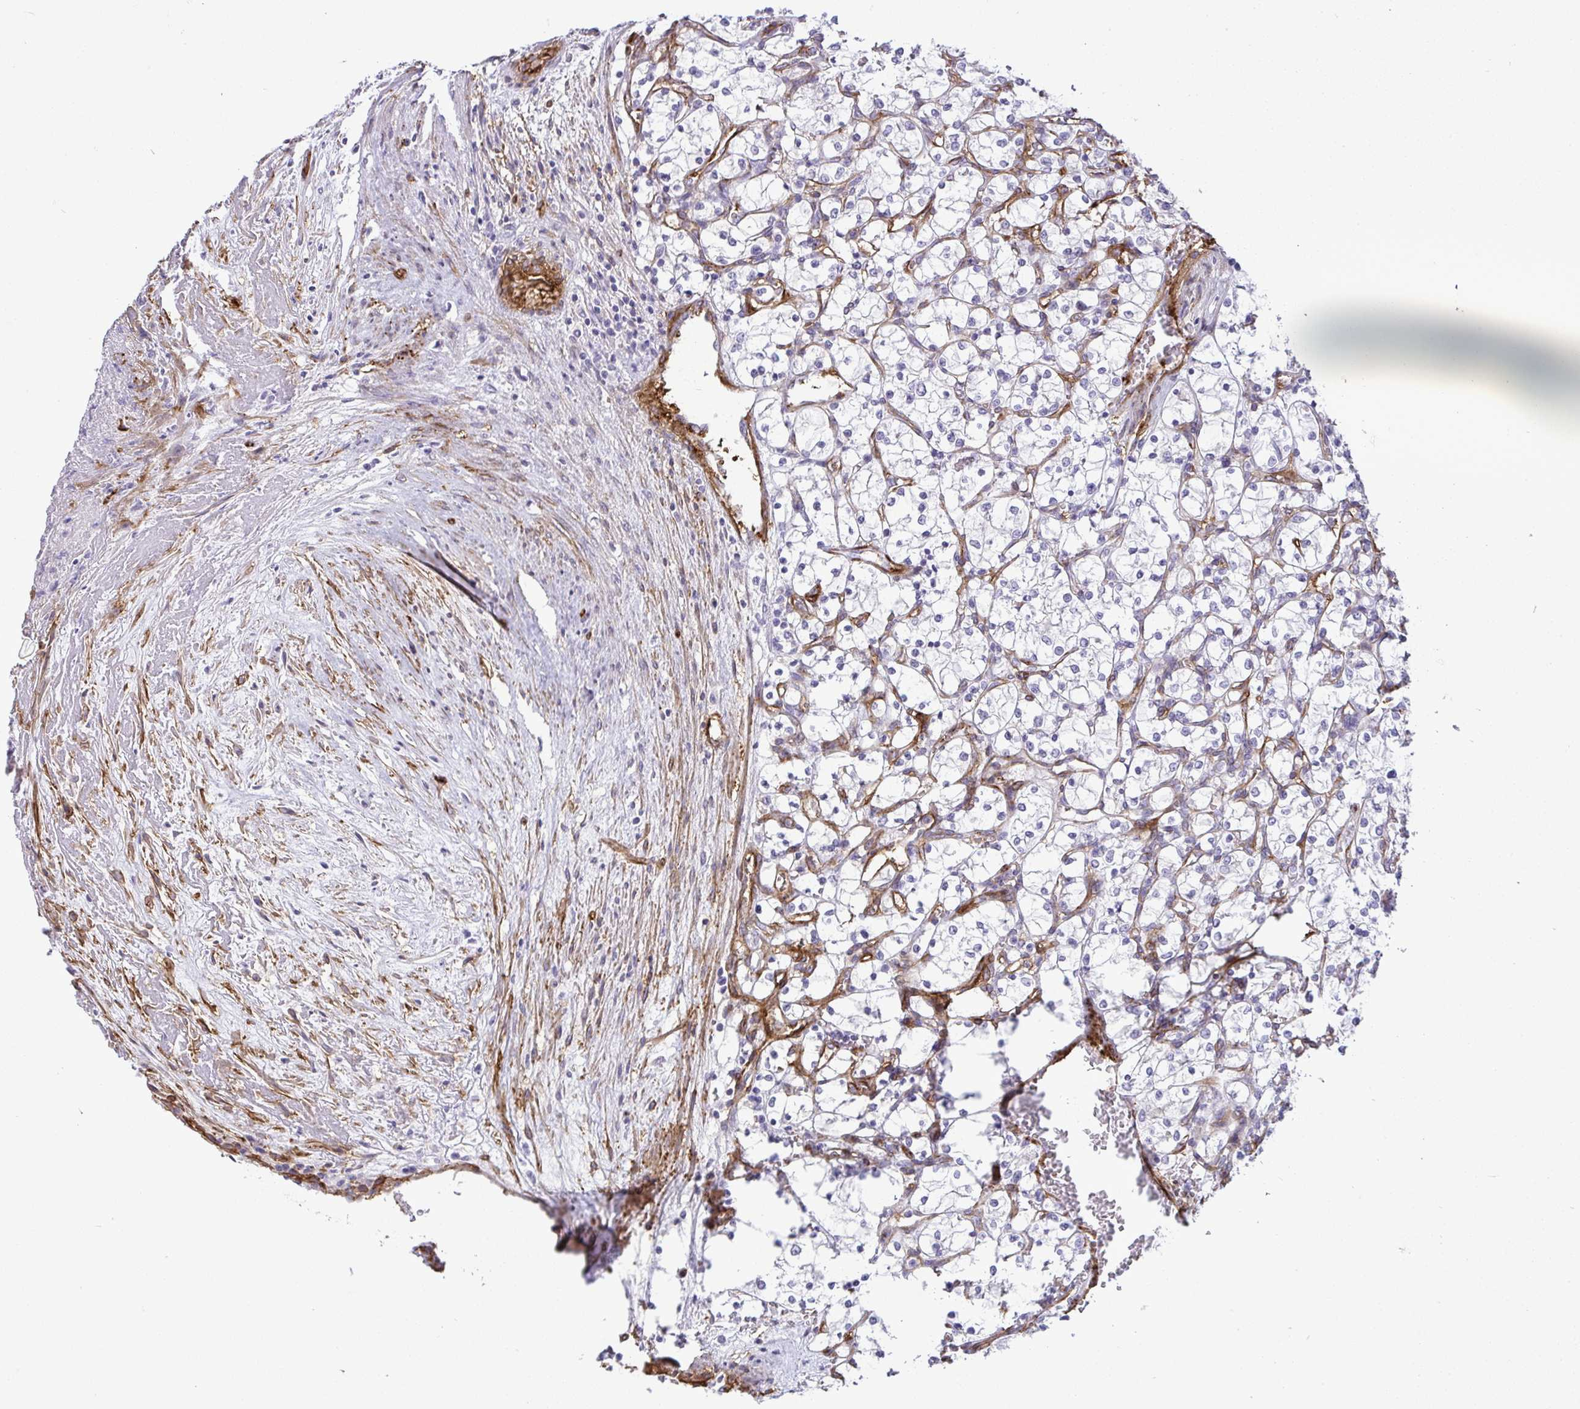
{"staining": {"intensity": "negative", "quantity": "none", "location": "none"}, "tissue": "renal cancer", "cell_type": "Tumor cells", "image_type": "cancer", "snomed": [{"axis": "morphology", "description": "Adenocarcinoma, NOS"}, {"axis": "topography", "description": "Kidney"}], "caption": "Human renal cancer stained for a protein using immunohistochemistry reveals no staining in tumor cells.", "gene": "UBE2S", "patient": {"sex": "female", "age": 69}}